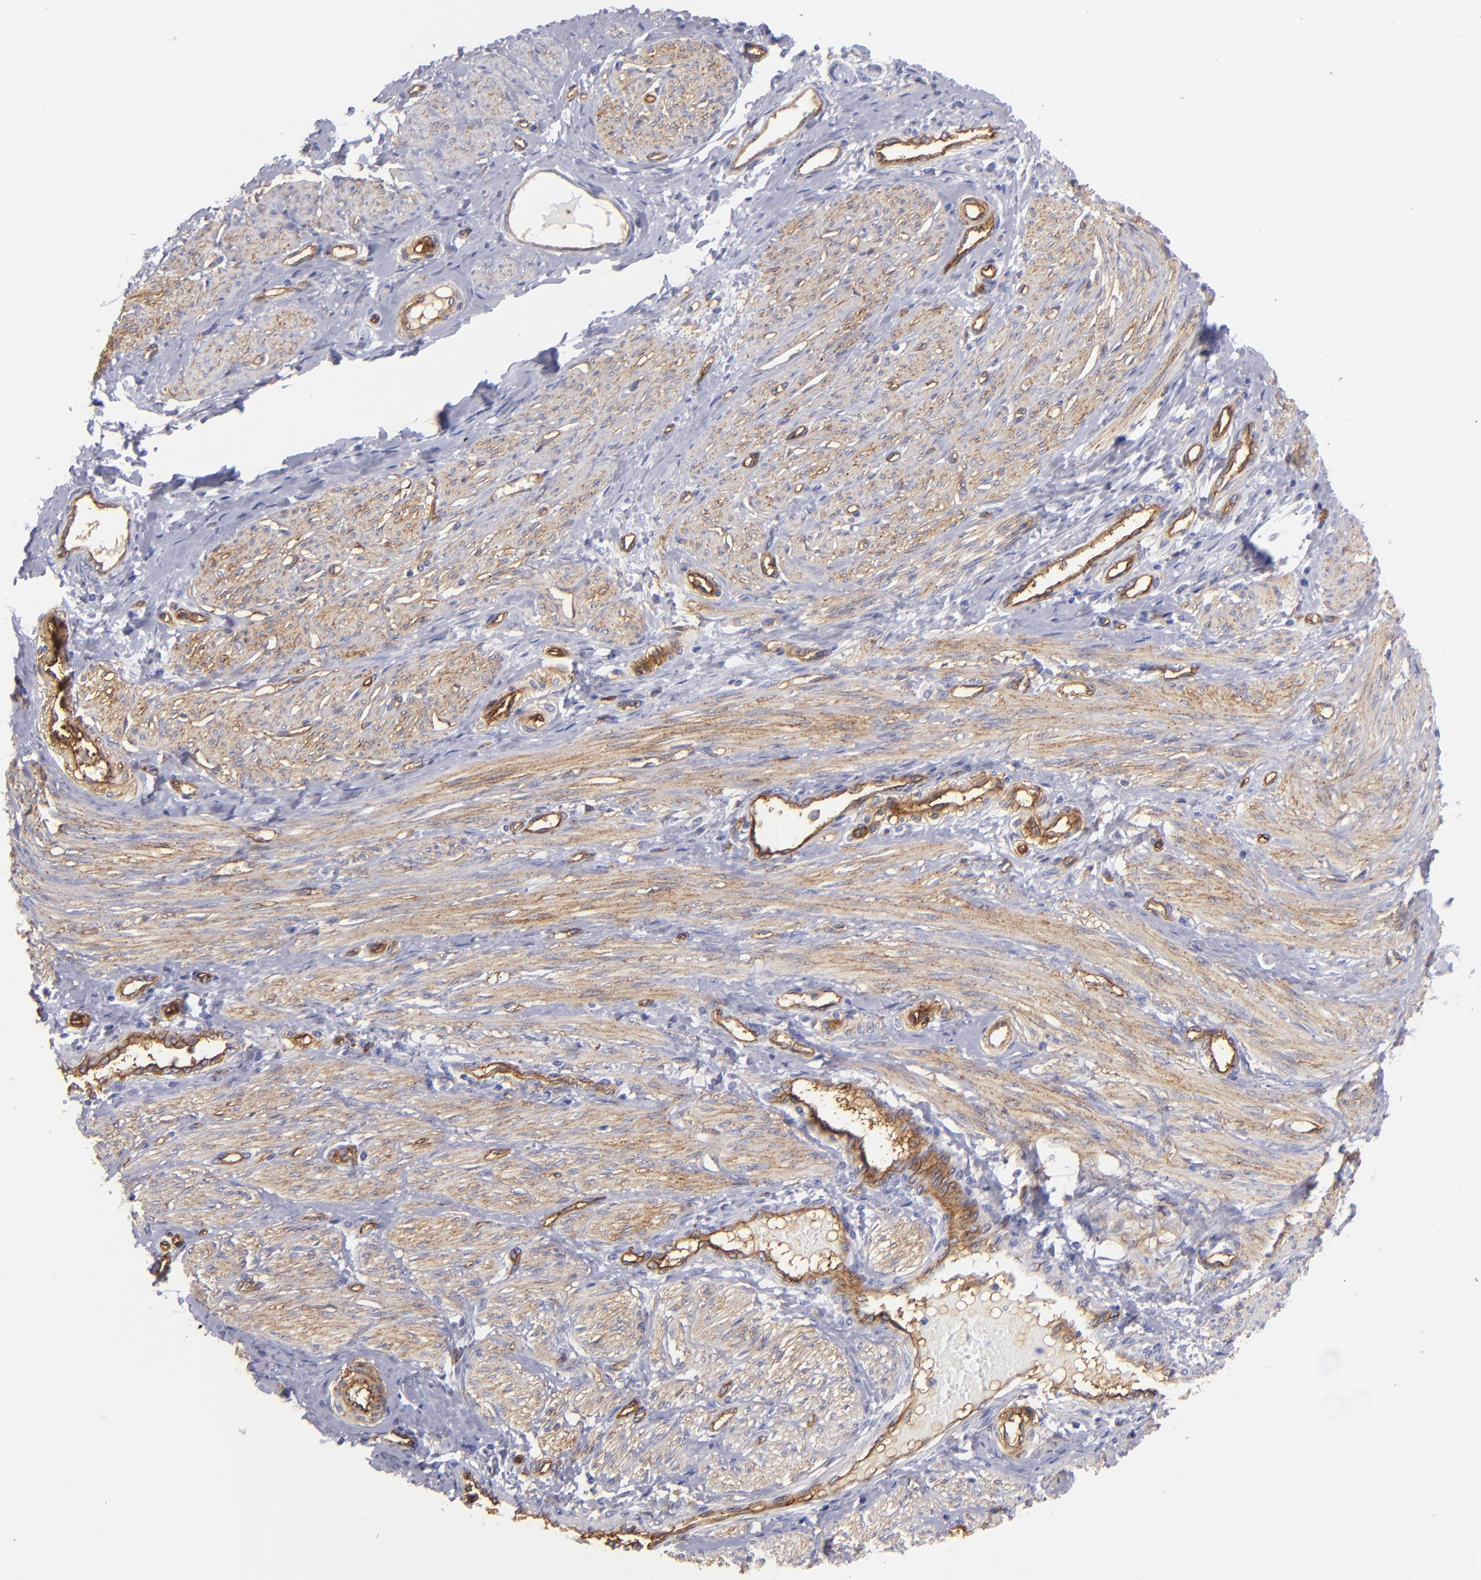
{"staining": {"intensity": "negative", "quantity": "none", "location": "none"}, "tissue": "smooth muscle", "cell_type": "Smooth muscle cells", "image_type": "normal", "snomed": [{"axis": "morphology", "description": "Normal tissue, NOS"}, {"axis": "topography", "description": "Smooth muscle"}, {"axis": "topography", "description": "Uterus"}], "caption": "High power microscopy photomicrograph of an immunohistochemistry (IHC) histopathology image of benign smooth muscle, revealing no significant expression in smooth muscle cells.", "gene": "ENTPD1", "patient": {"sex": "female", "age": 39}}